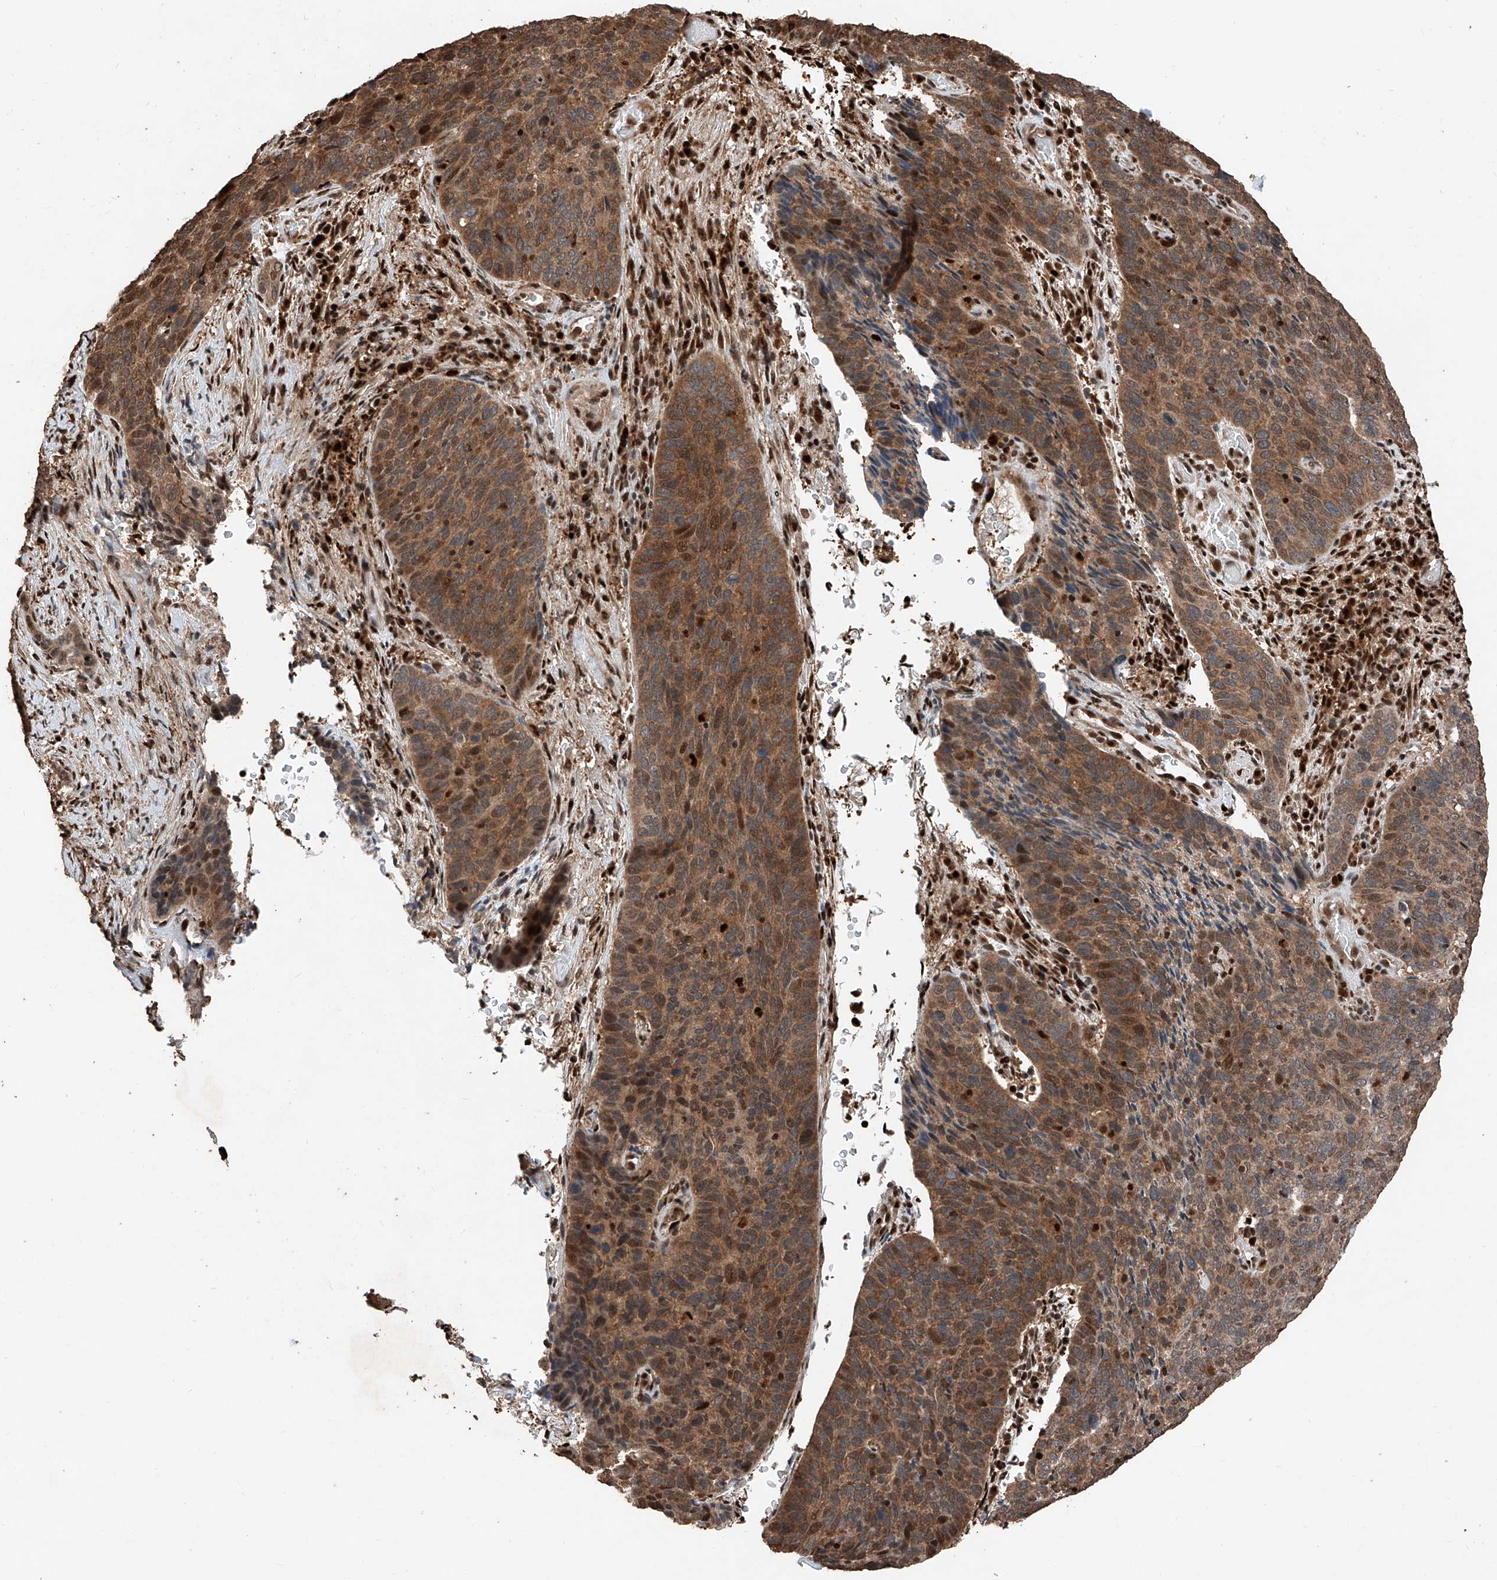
{"staining": {"intensity": "moderate", "quantity": ">75%", "location": "cytoplasmic/membranous,nuclear"}, "tissue": "cervical cancer", "cell_type": "Tumor cells", "image_type": "cancer", "snomed": [{"axis": "morphology", "description": "Squamous cell carcinoma, NOS"}, {"axis": "topography", "description": "Cervix"}], "caption": "Approximately >75% of tumor cells in human cervical cancer (squamous cell carcinoma) demonstrate moderate cytoplasmic/membranous and nuclear protein expression as visualized by brown immunohistochemical staining.", "gene": "RMND1", "patient": {"sex": "female", "age": 60}}